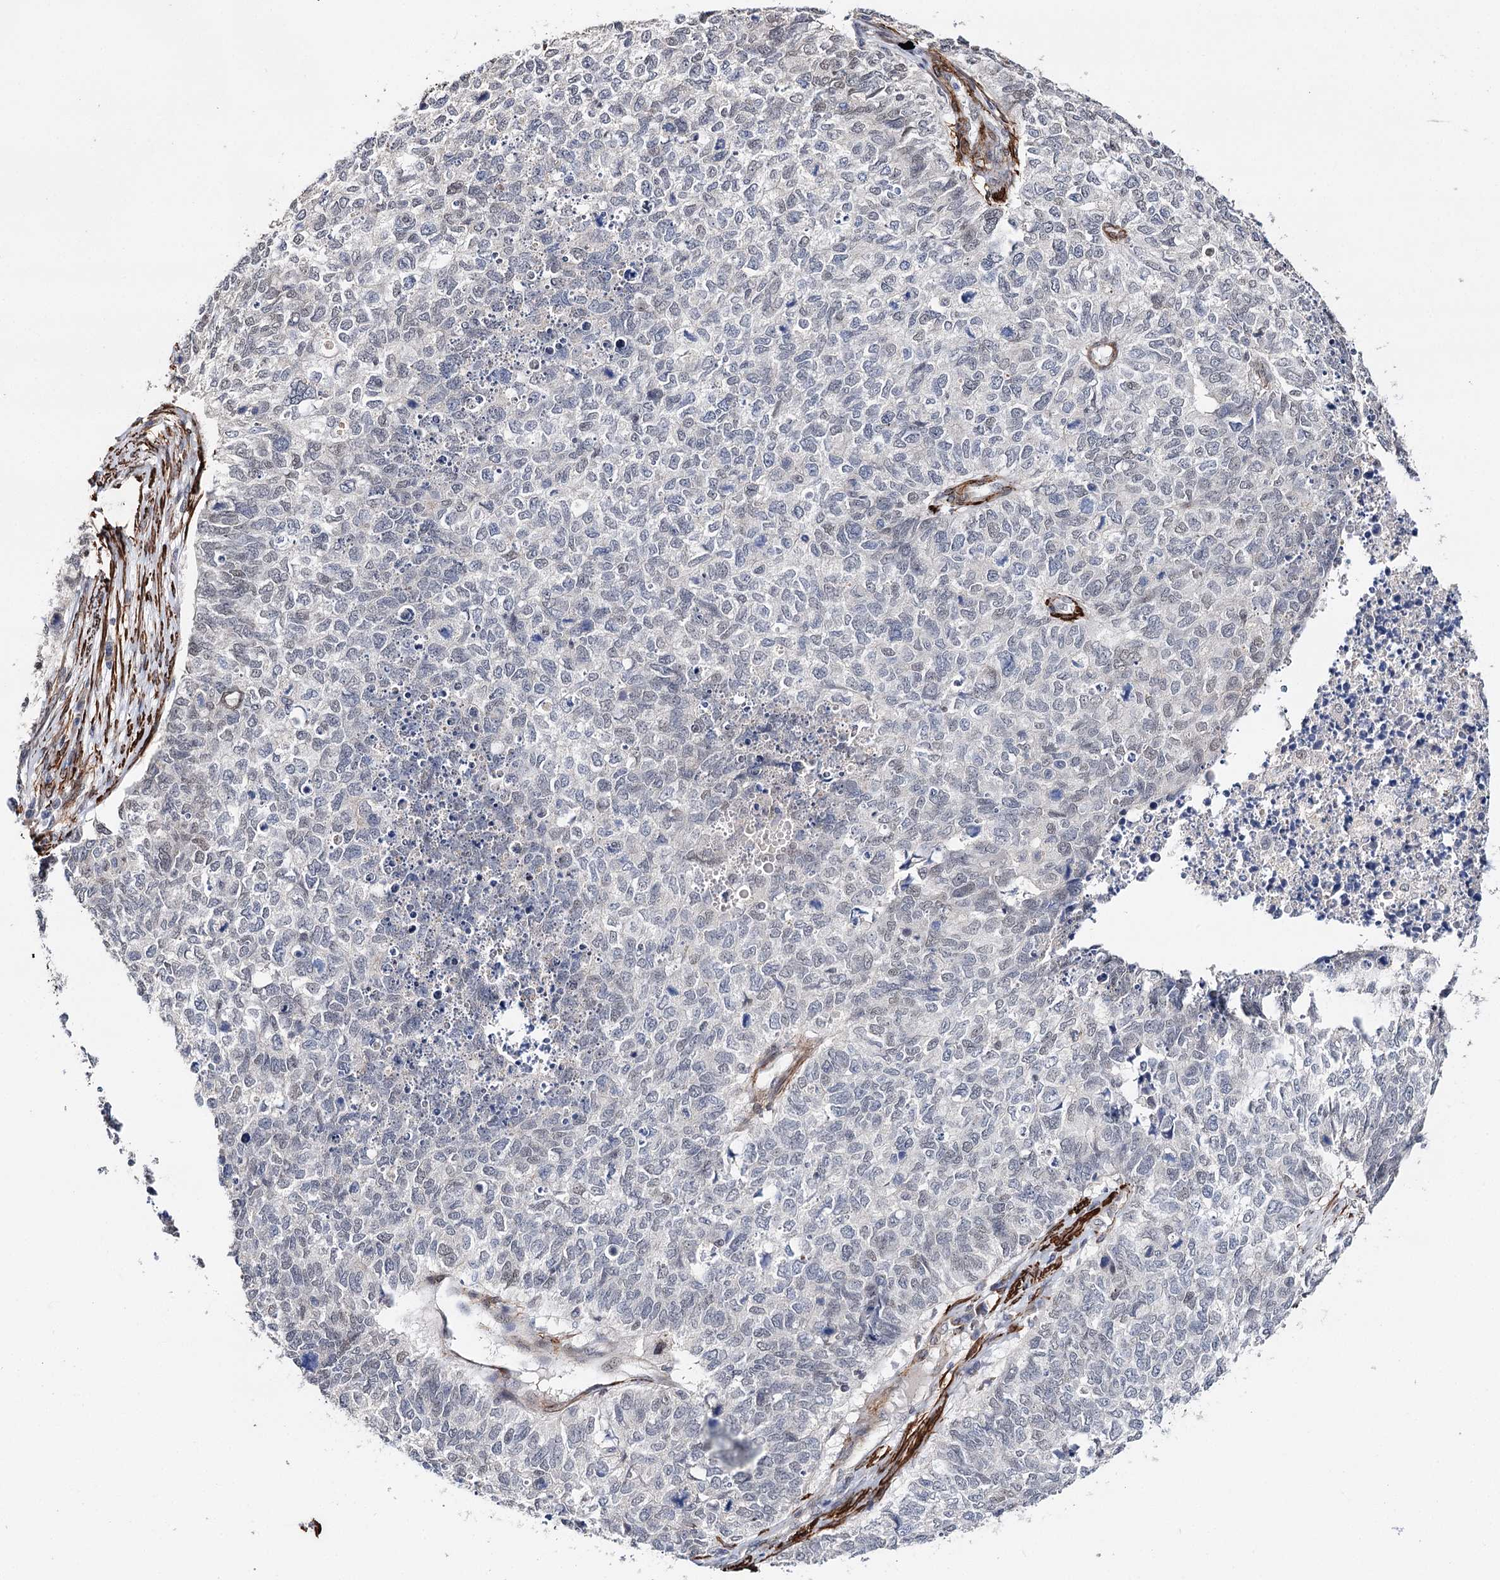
{"staining": {"intensity": "weak", "quantity": "<25%", "location": "nuclear"}, "tissue": "cervical cancer", "cell_type": "Tumor cells", "image_type": "cancer", "snomed": [{"axis": "morphology", "description": "Squamous cell carcinoma, NOS"}, {"axis": "topography", "description": "Cervix"}], "caption": "Micrograph shows no protein positivity in tumor cells of cervical squamous cell carcinoma tissue.", "gene": "CFAP46", "patient": {"sex": "female", "age": 63}}